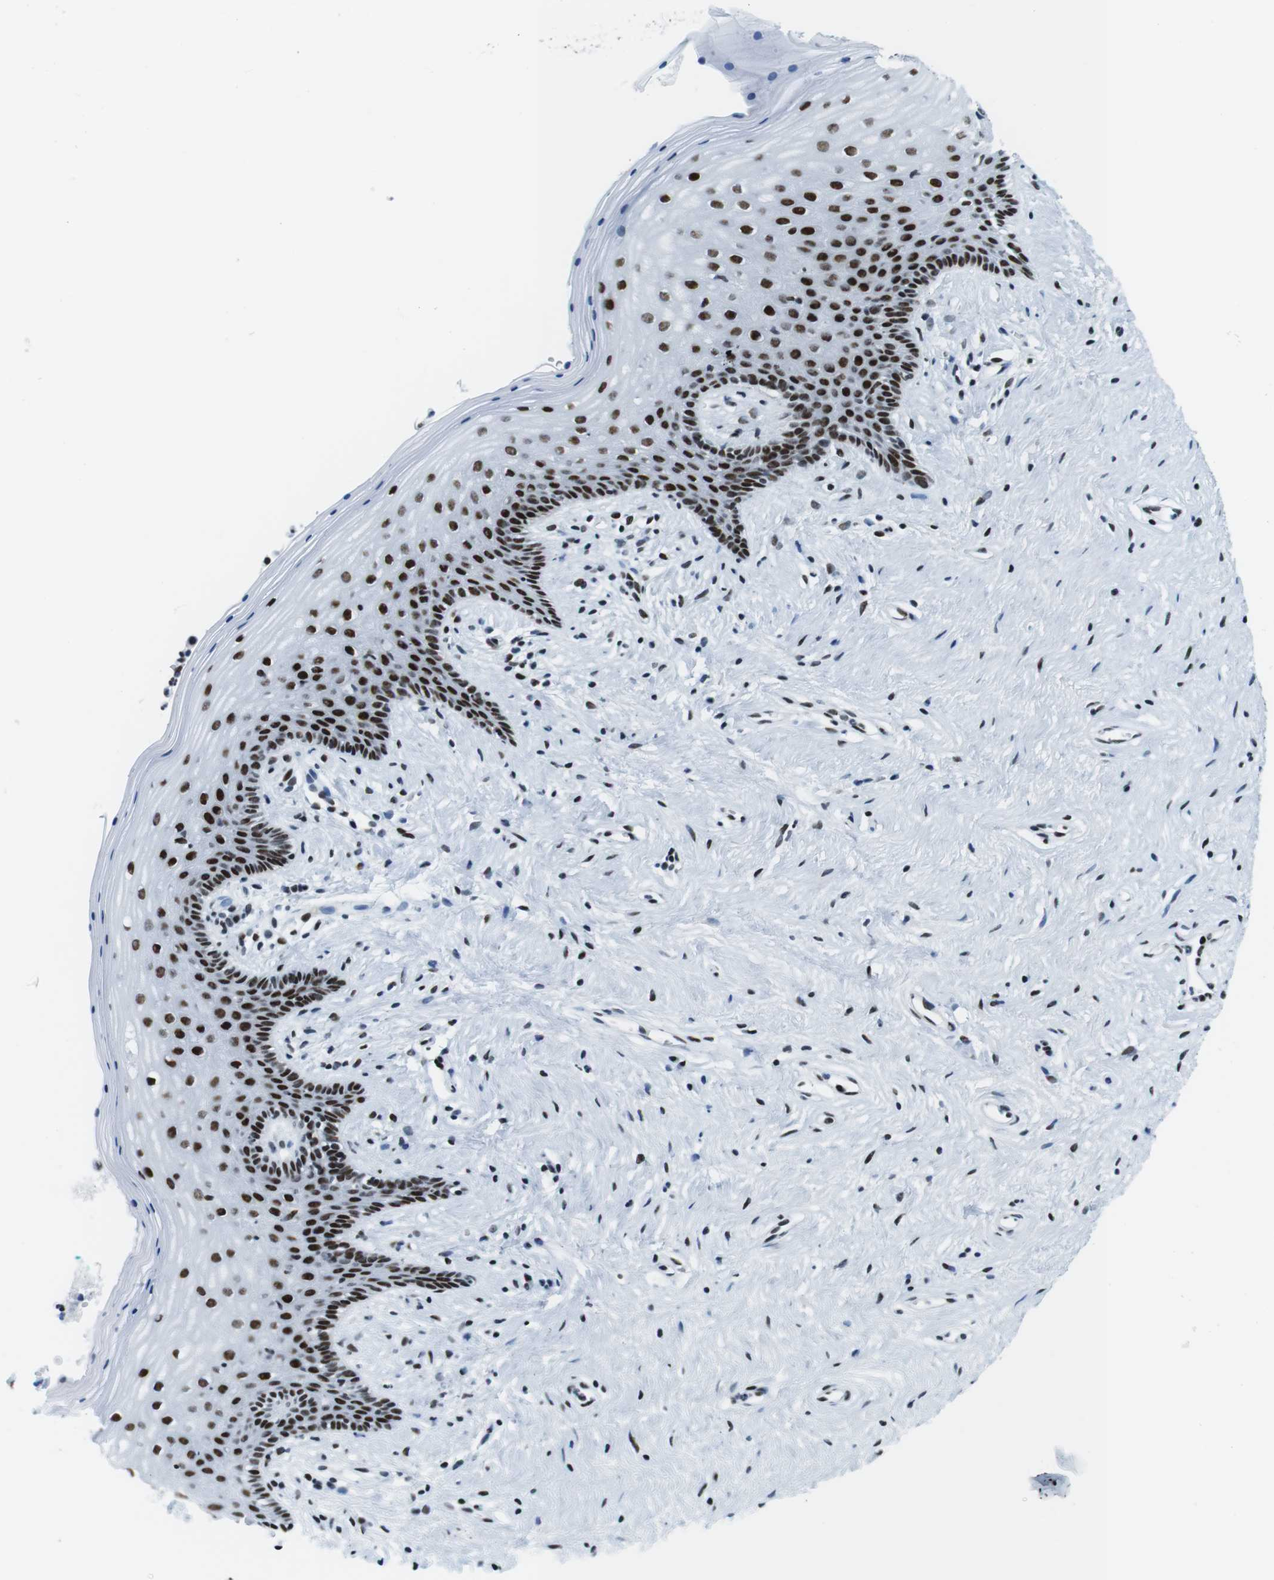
{"staining": {"intensity": "strong", "quantity": ">75%", "location": "nuclear"}, "tissue": "vagina", "cell_type": "Squamous epithelial cells", "image_type": "normal", "snomed": [{"axis": "morphology", "description": "Normal tissue, NOS"}, {"axis": "topography", "description": "Vagina"}], "caption": "Normal vagina reveals strong nuclear positivity in about >75% of squamous epithelial cells, visualized by immunohistochemistry.", "gene": "CITED2", "patient": {"sex": "female", "age": 44}}